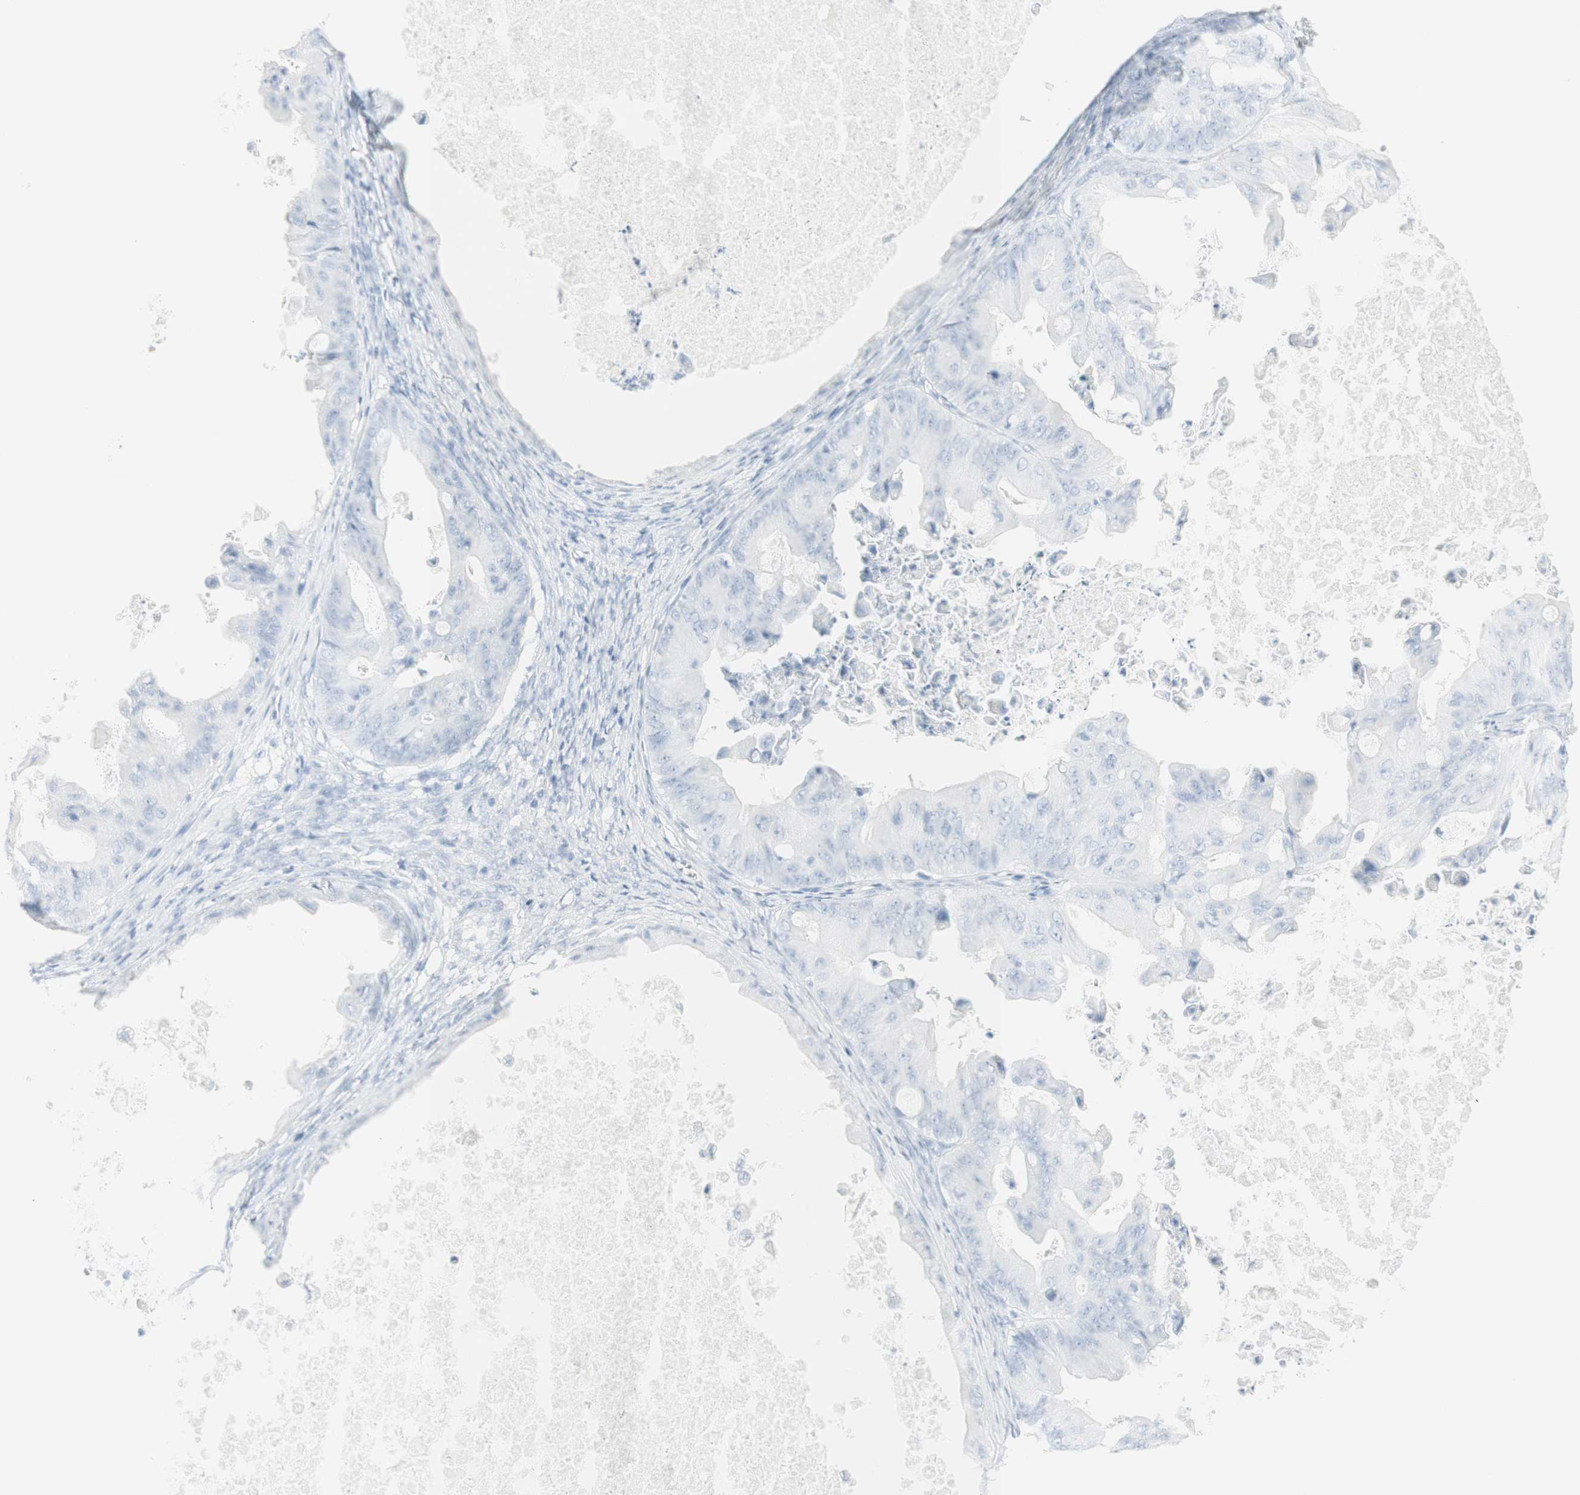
{"staining": {"intensity": "negative", "quantity": "none", "location": "none"}, "tissue": "ovarian cancer", "cell_type": "Tumor cells", "image_type": "cancer", "snomed": [{"axis": "morphology", "description": "Cystadenocarcinoma, mucinous, NOS"}, {"axis": "topography", "description": "Ovary"}], "caption": "Ovarian cancer was stained to show a protein in brown. There is no significant positivity in tumor cells. (DAB (3,3'-diaminobenzidine) IHC with hematoxylin counter stain).", "gene": "NAPSA", "patient": {"sex": "female", "age": 37}}